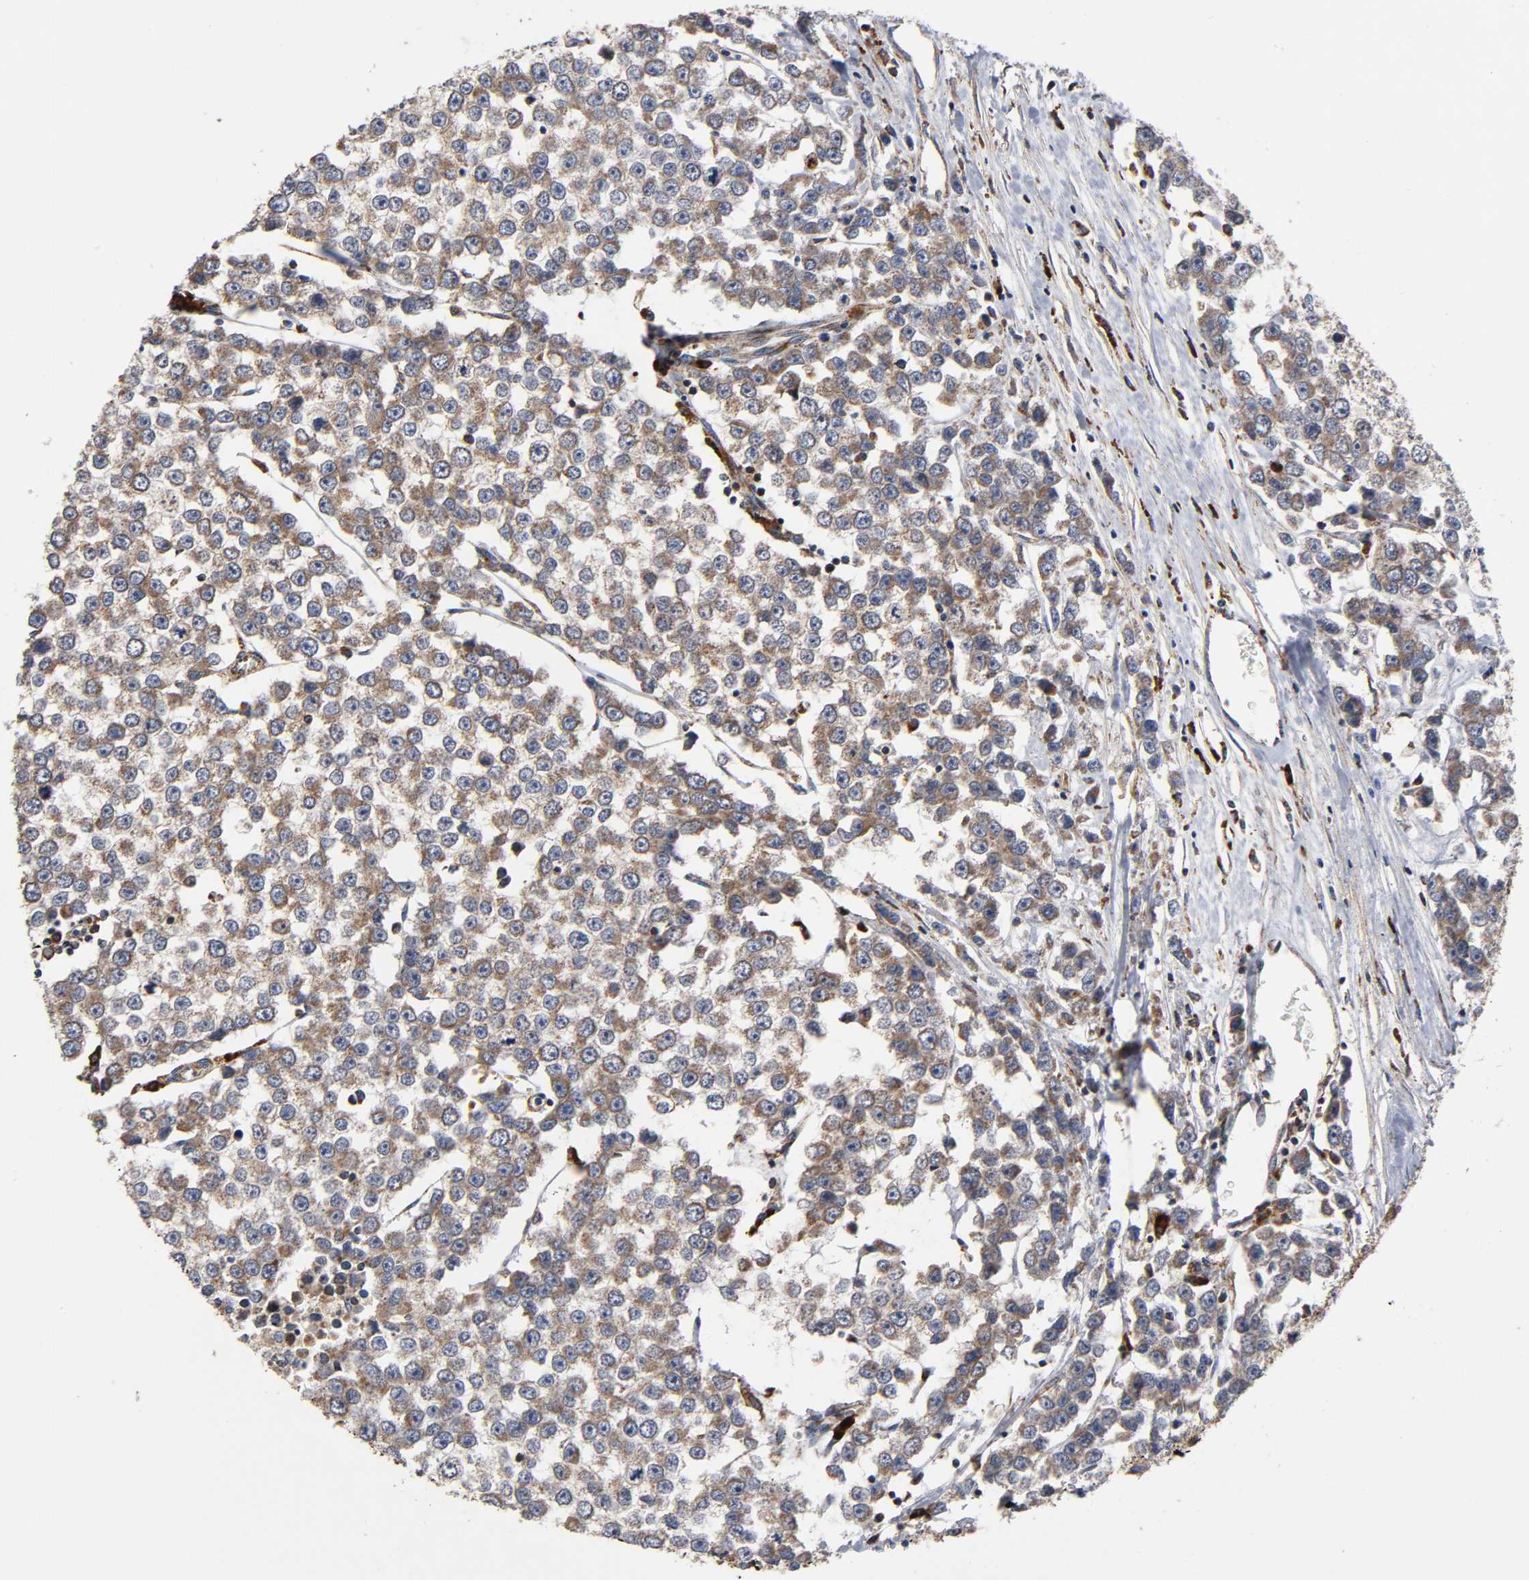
{"staining": {"intensity": "weak", "quantity": ">75%", "location": "cytoplasmic/membranous"}, "tissue": "testis cancer", "cell_type": "Tumor cells", "image_type": "cancer", "snomed": [{"axis": "morphology", "description": "Seminoma, NOS"}, {"axis": "morphology", "description": "Carcinoma, Embryonal, NOS"}, {"axis": "topography", "description": "Testis"}], "caption": "IHC of testis seminoma demonstrates low levels of weak cytoplasmic/membranous positivity in approximately >75% of tumor cells.", "gene": "MAP3K1", "patient": {"sex": "male", "age": 52}}